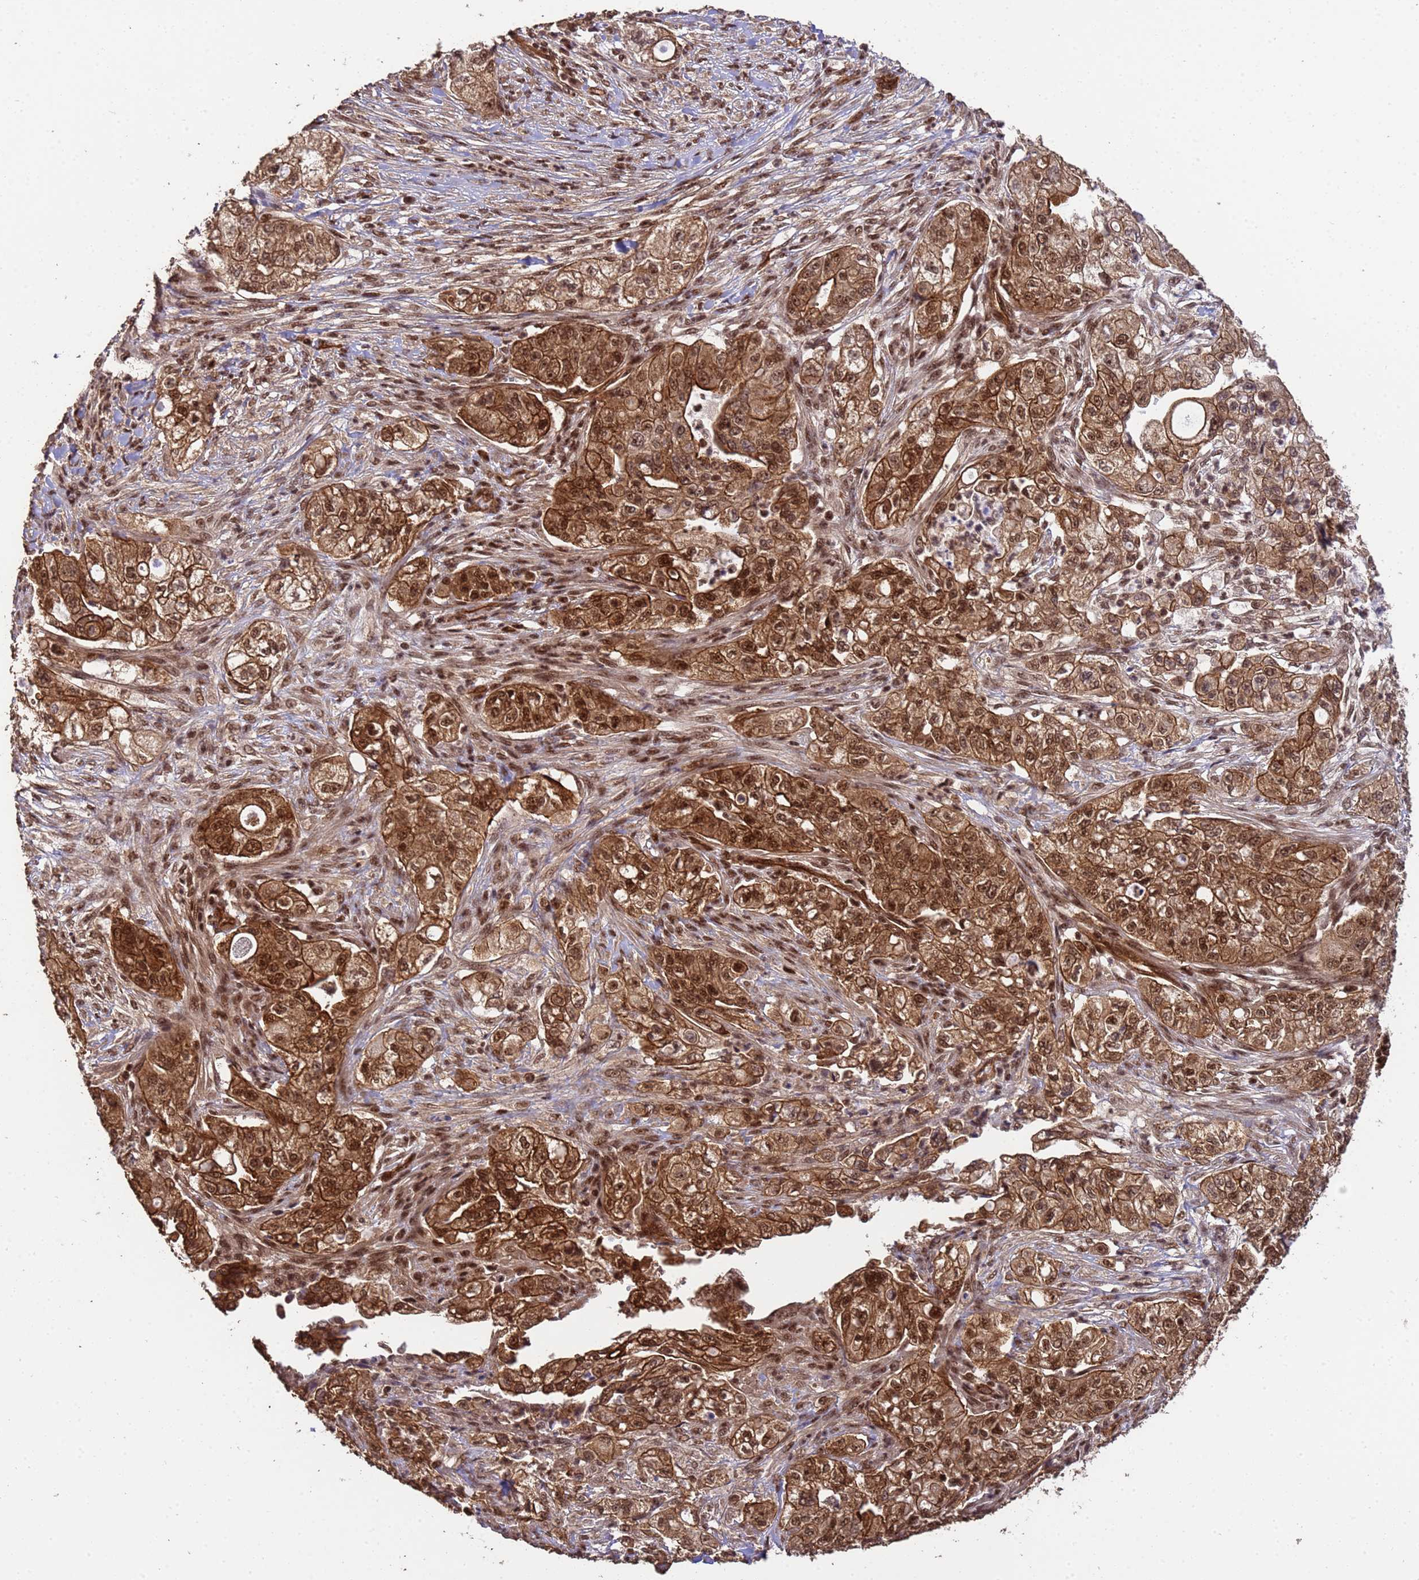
{"staining": {"intensity": "strong", "quantity": ">75%", "location": "cytoplasmic/membranous,nuclear"}, "tissue": "pancreatic cancer", "cell_type": "Tumor cells", "image_type": "cancer", "snomed": [{"axis": "morphology", "description": "Adenocarcinoma, NOS"}, {"axis": "topography", "description": "Pancreas"}], "caption": "Immunohistochemical staining of pancreatic cancer (adenocarcinoma) reveals strong cytoplasmic/membranous and nuclear protein expression in approximately >75% of tumor cells. (Stains: DAB in brown, nuclei in blue, Microscopy: brightfield microscopy at high magnification).", "gene": "SYF2", "patient": {"sex": "female", "age": 78}}